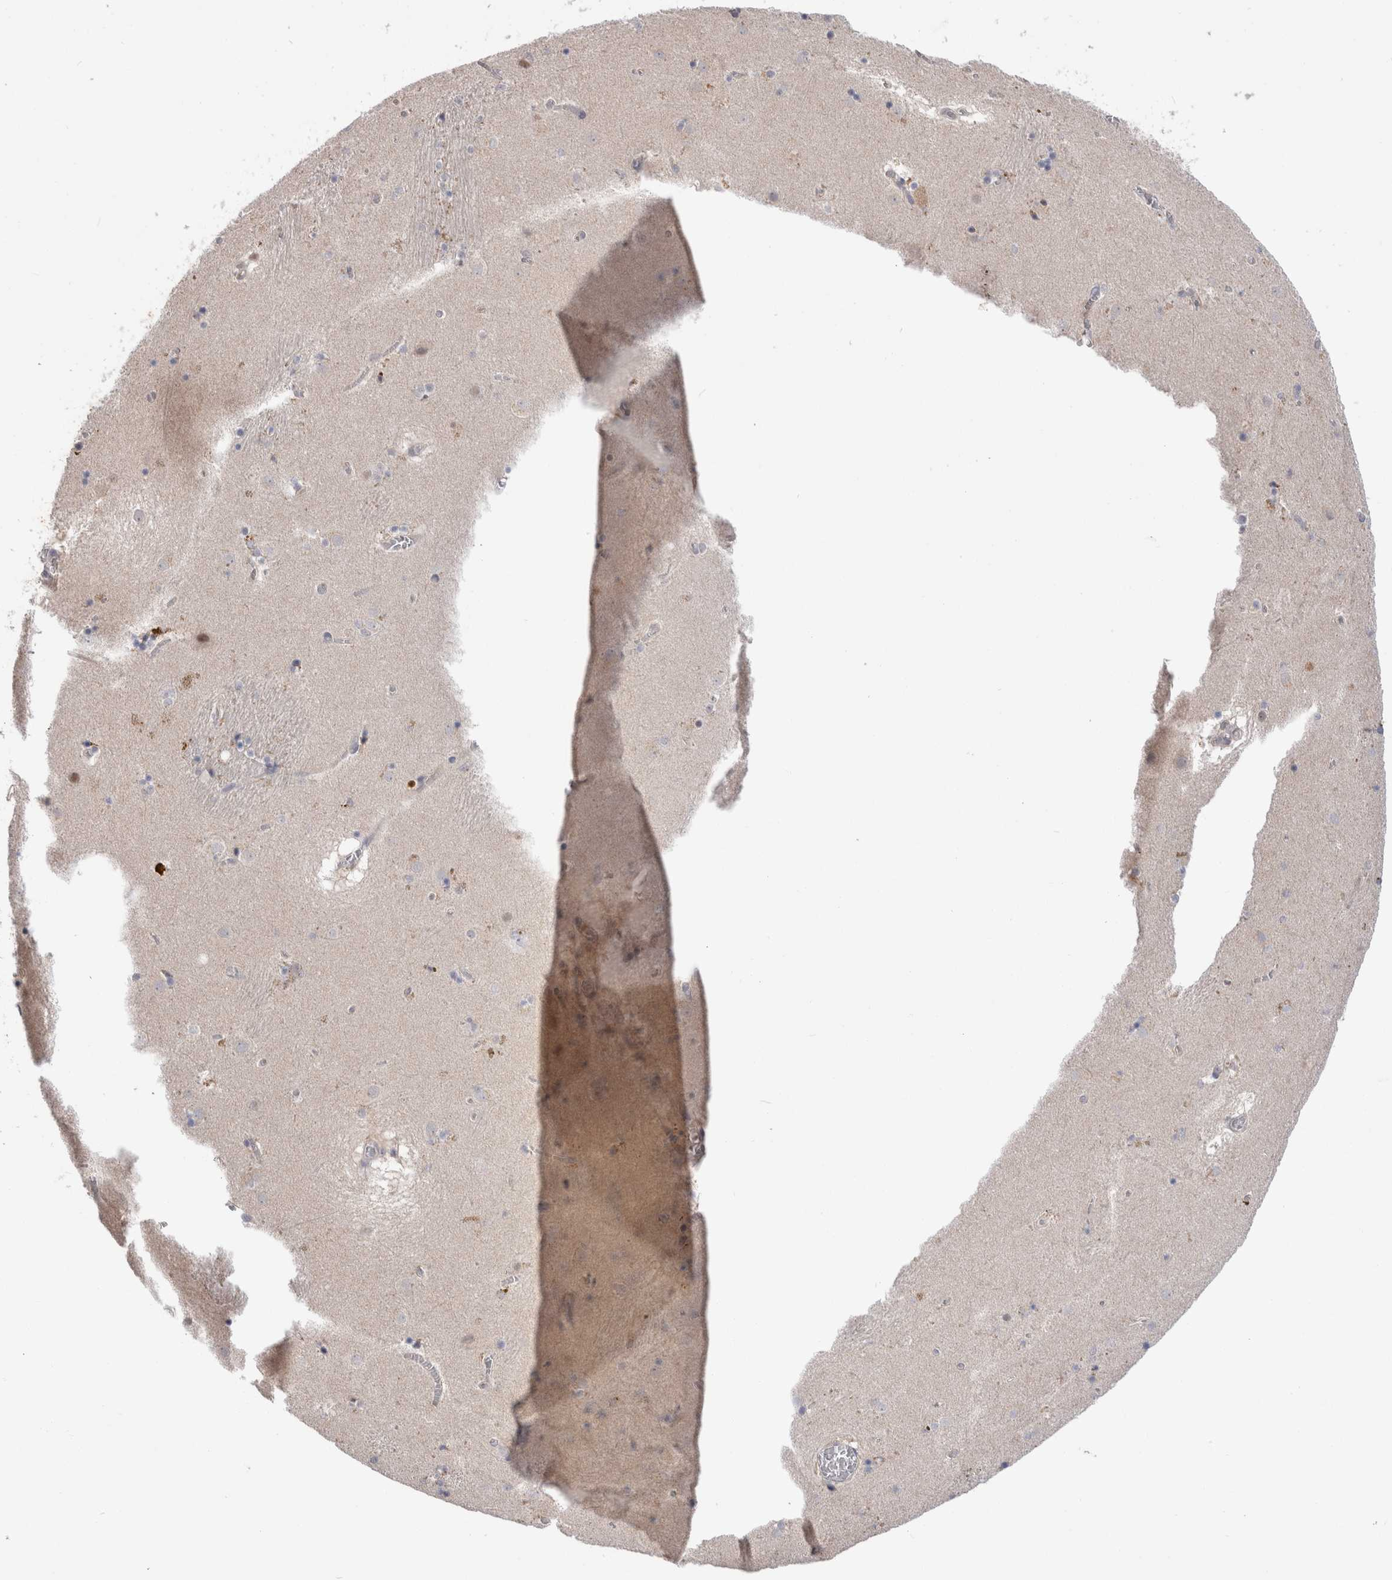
{"staining": {"intensity": "moderate", "quantity": "<25%", "location": "cytoplasmic/membranous"}, "tissue": "caudate", "cell_type": "Glial cells", "image_type": "normal", "snomed": [{"axis": "morphology", "description": "Normal tissue, NOS"}, {"axis": "topography", "description": "Lateral ventricle wall"}], "caption": "An image of human caudate stained for a protein displays moderate cytoplasmic/membranous brown staining in glial cells. The protein of interest is stained brown, and the nuclei are stained in blue (DAB IHC with brightfield microscopy, high magnification).", "gene": "MRPL37", "patient": {"sex": "male", "age": 70}}